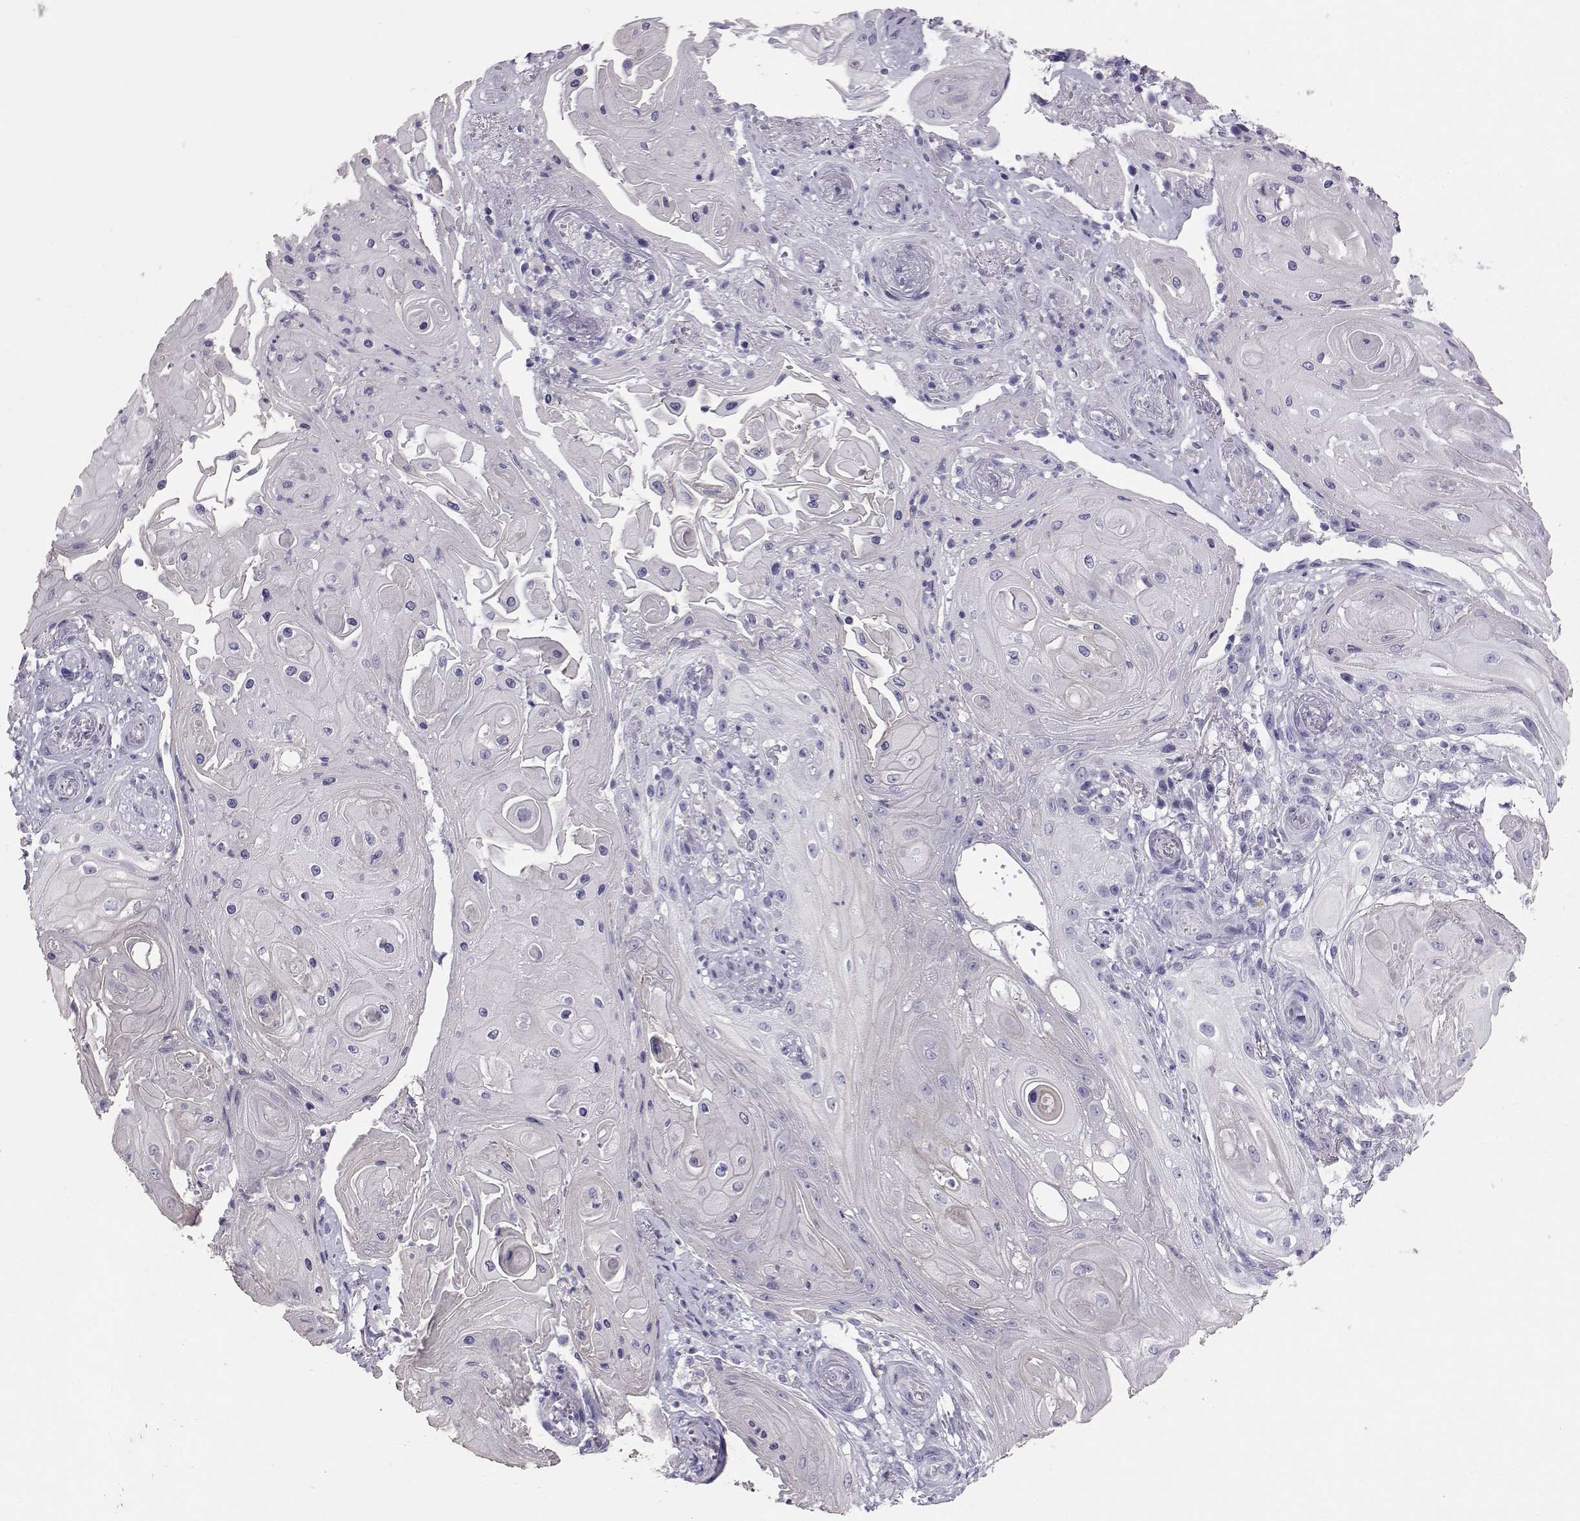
{"staining": {"intensity": "negative", "quantity": "none", "location": "none"}, "tissue": "skin cancer", "cell_type": "Tumor cells", "image_type": "cancer", "snomed": [{"axis": "morphology", "description": "Squamous cell carcinoma, NOS"}, {"axis": "topography", "description": "Skin"}], "caption": "The histopathology image shows no significant expression in tumor cells of skin cancer. (DAB (3,3'-diaminobenzidine) IHC, high magnification).", "gene": "RD3", "patient": {"sex": "male", "age": 62}}